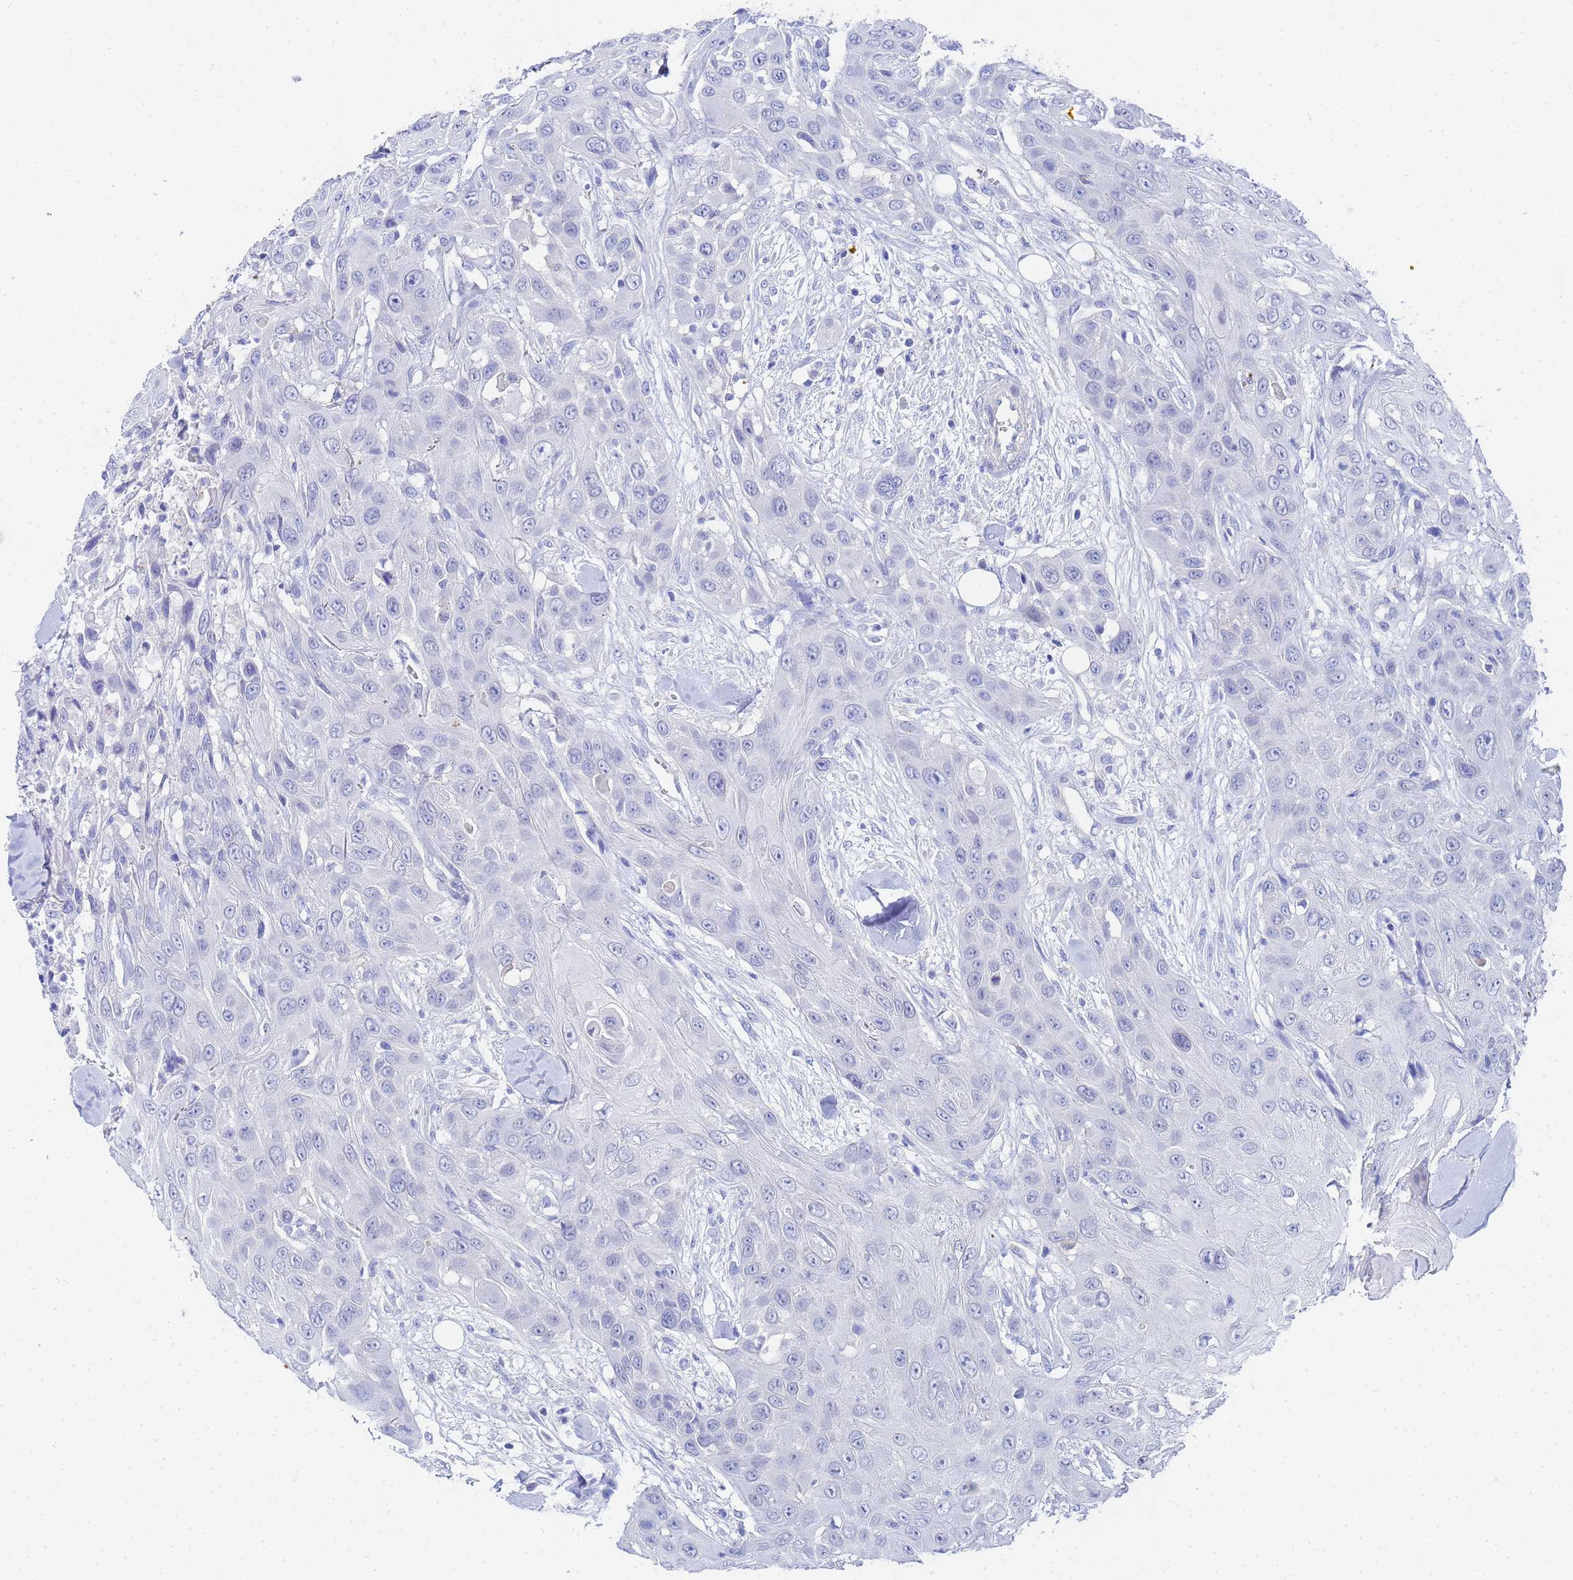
{"staining": {"intensity": "negative", "quantity": "none", "location": "none"}, "tissue": "head and neck cancer", "cell_type": "Tumor cells", "image_type": "cancer", "snomed": [{"axis": "morphology", "description": "Squamous cell carcinoma, NOS"}, {"axis": "topography", "description": "Head-Neck"}], "caption": "This is an immunohistochemistry (IHC) photomicrograph of head and neck cancer (squamous cell carcinoma). There is no positivity in tumor cells.", "gene": "ZNF26", "patient": {"sex": "male", "age": 81}}